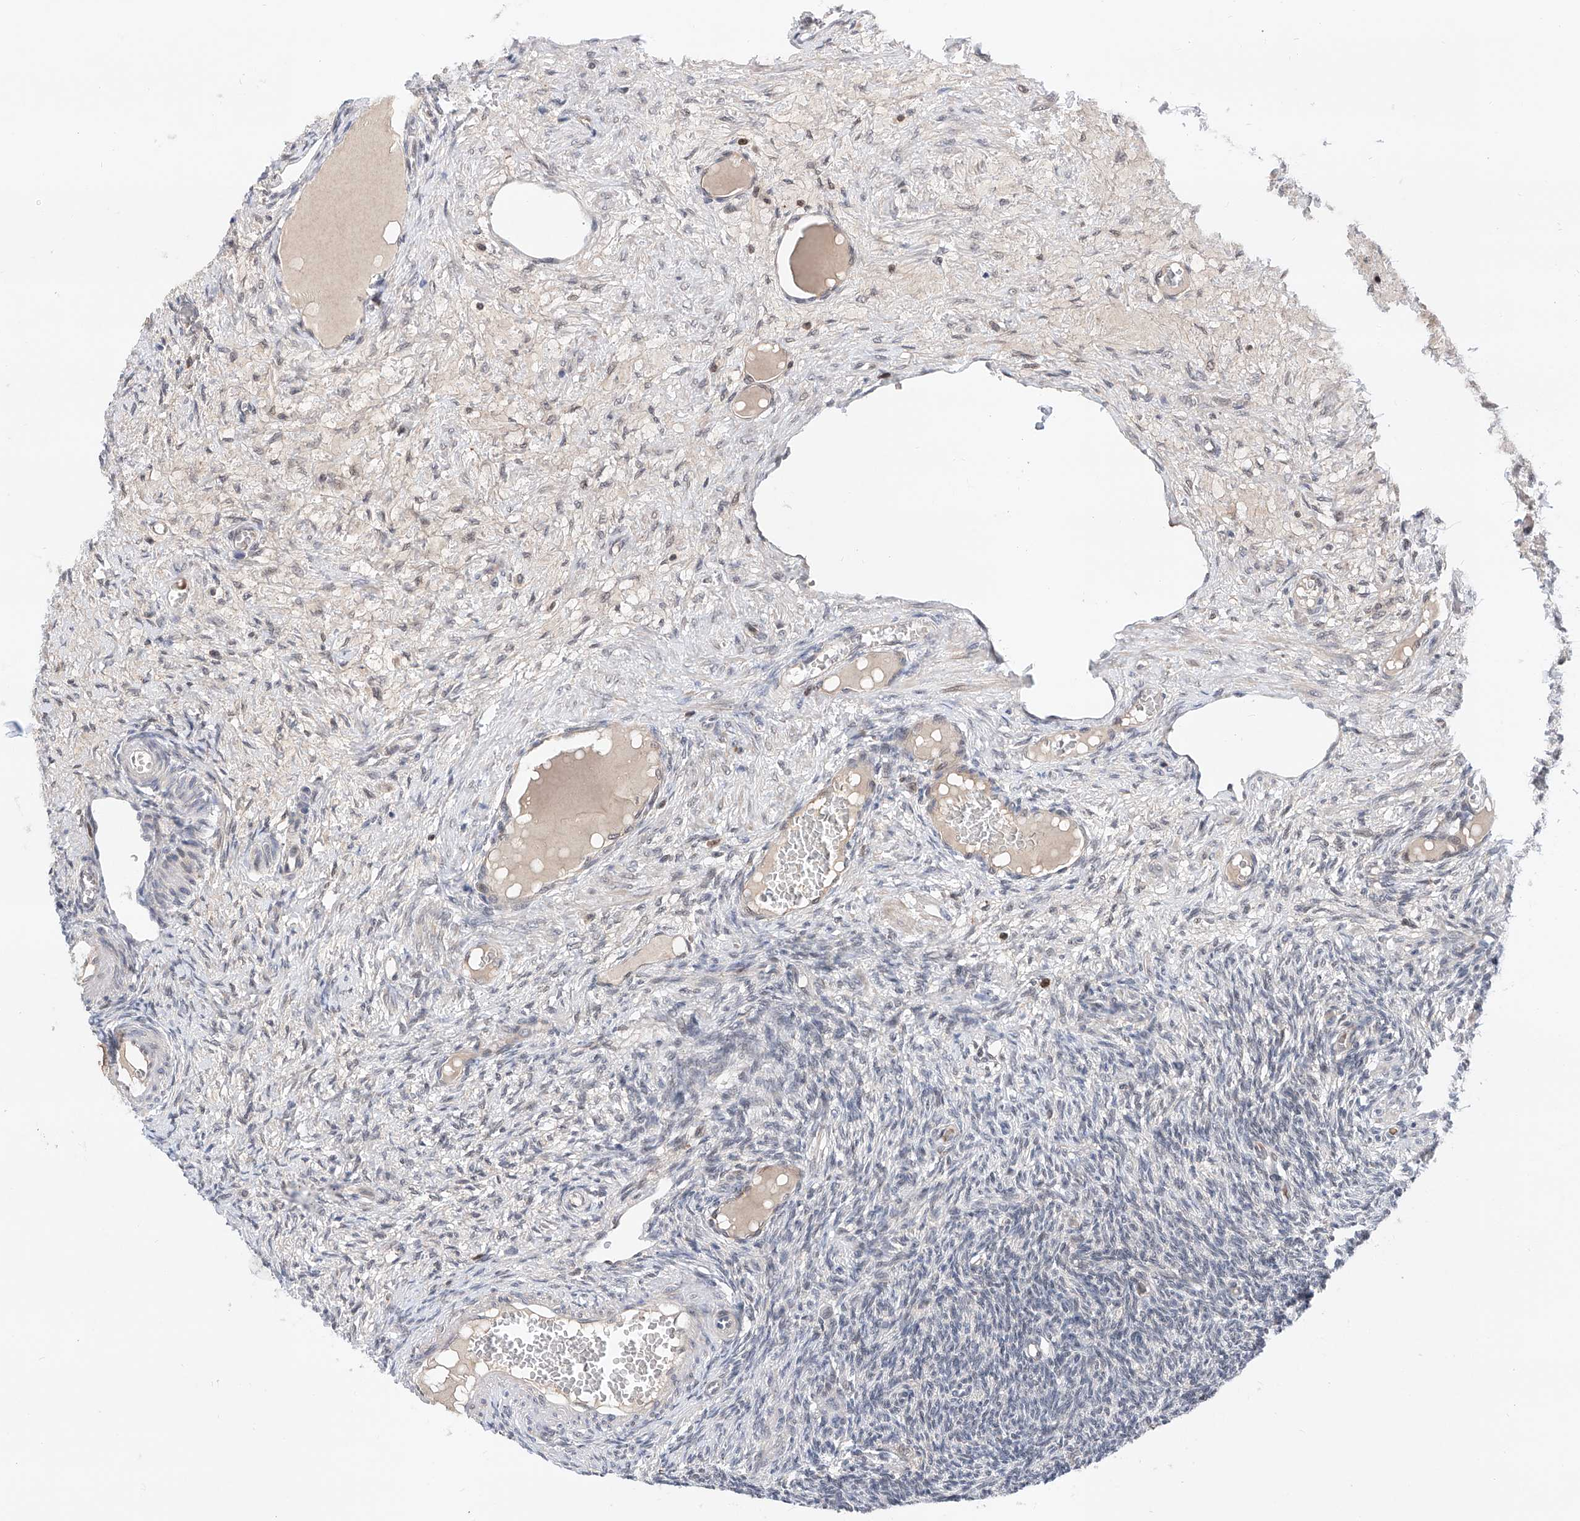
{"staining": {"intensity": "negative", "quantity": "none", "location": "none"}, "tissue": "ovary", "cell_type": "Ovarian stroma cells", "image_type": "normal", "snomed": [{"axis": "morphology", "description": "Normal tissue, NOS"}, {"axis": "topography", "description": "Ovary"}], "caption": "Ovarian stroma cells show no significant staining in benign ovary. (DAB immunohistochemistry (IHC) visualized using brightfield microscopy, high magnification).", "gene": "SNRNP200", "patient": {"sex": "female", "age": 27}}